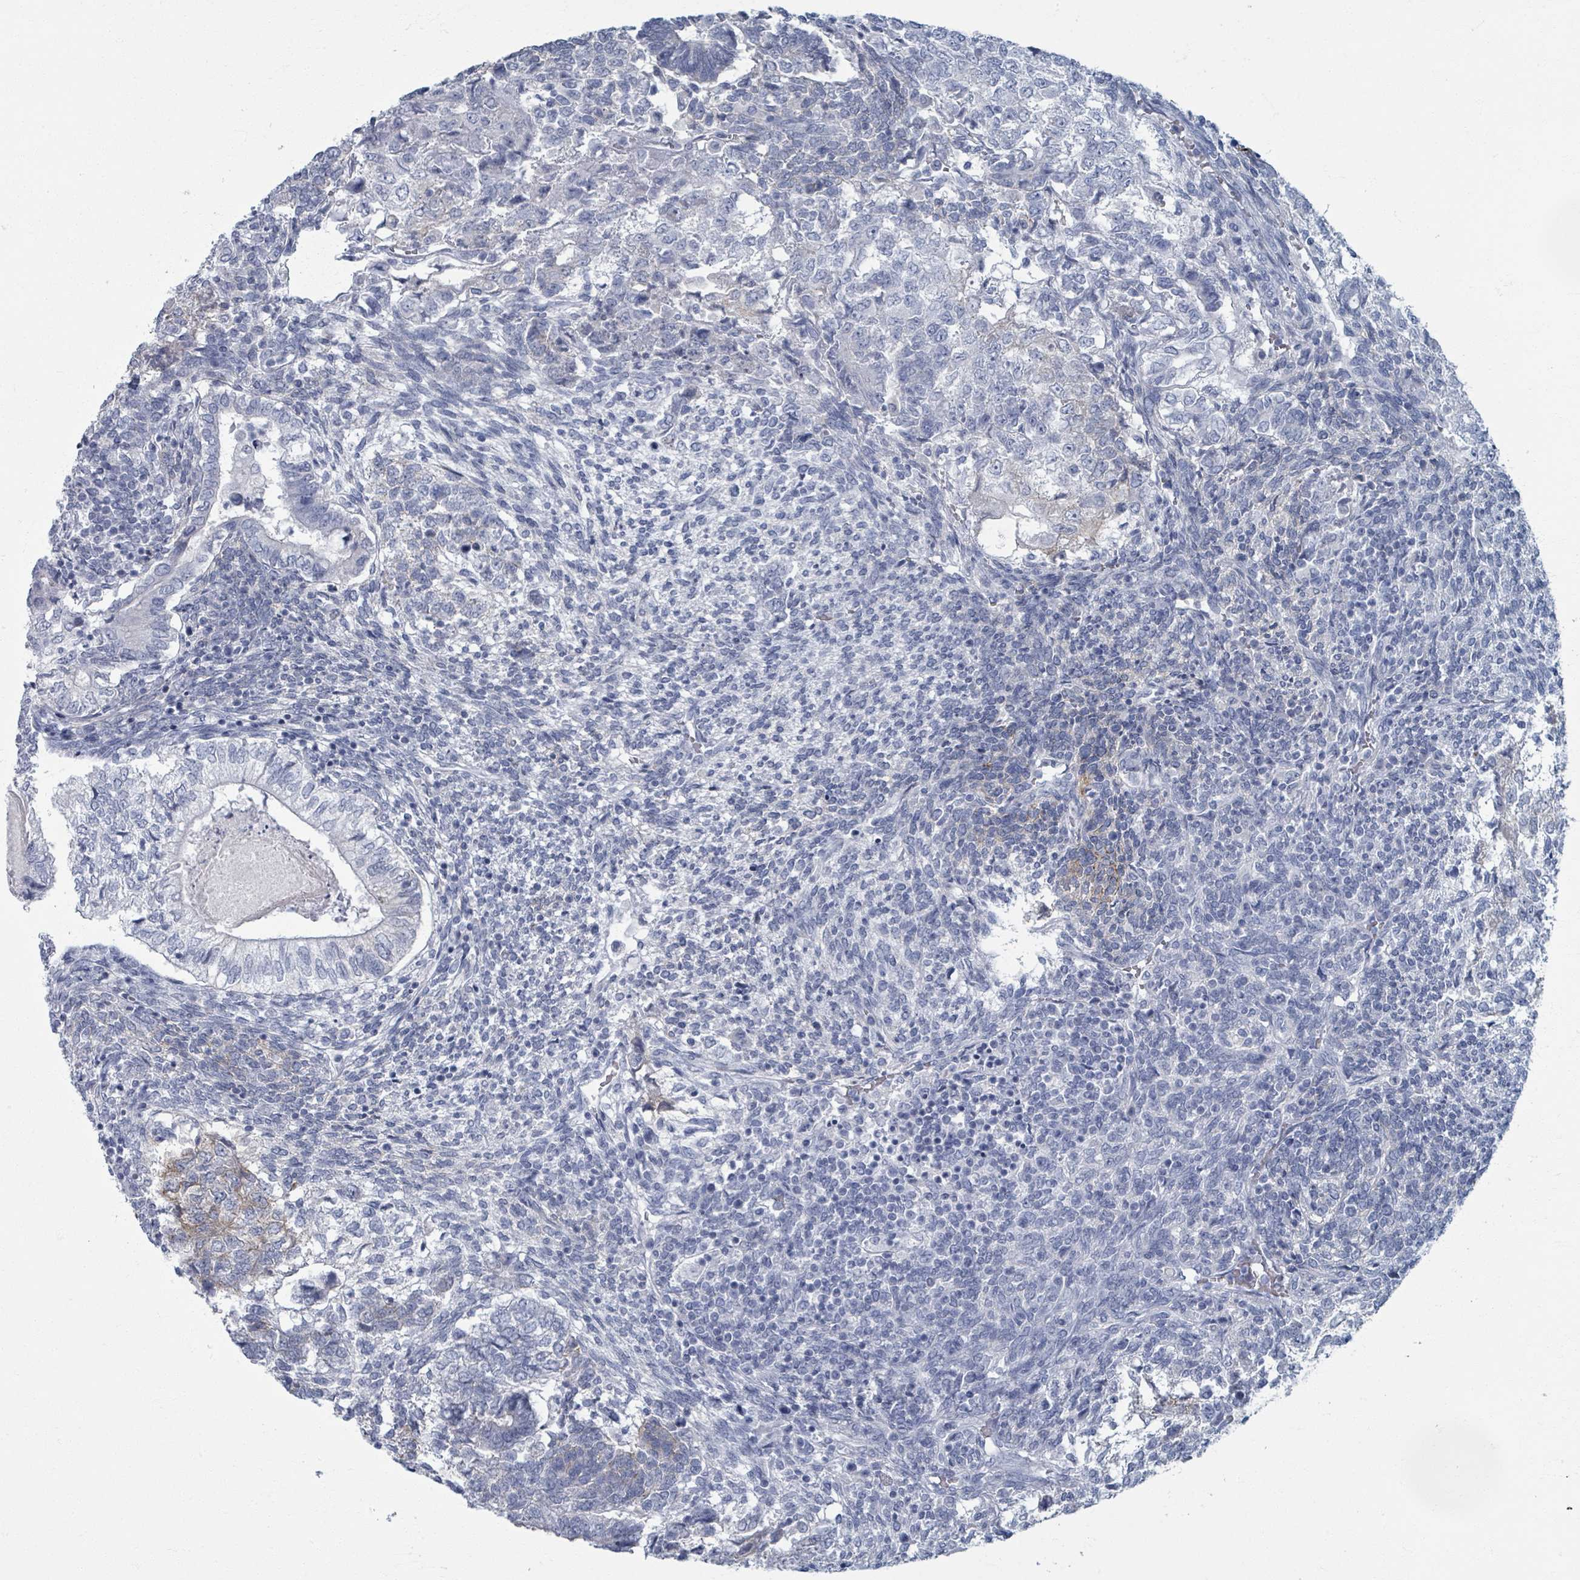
{"staining": {"intensity": "moderate", "quantity": "<25%", "location": "cytoplasmic/membranous"}, "tissue": "testis cancer", "cell_type": "Tumor cells", "image_type": "cancer", "snomed": [{"axis": "morphology", "description": "Carcinoma, Embryonal, NOS"}, {"axis": "topography", "description": "Testis"}], "caption": "High-power microscopy captured an immunohistochemistry photomicrograph of testis cancer, revealing moderate cytoplasmic/membranous positivity in about <25% of tumor cells.", "gene": "TAS2R1", "patient": {"sex": "male", "age": 23}}